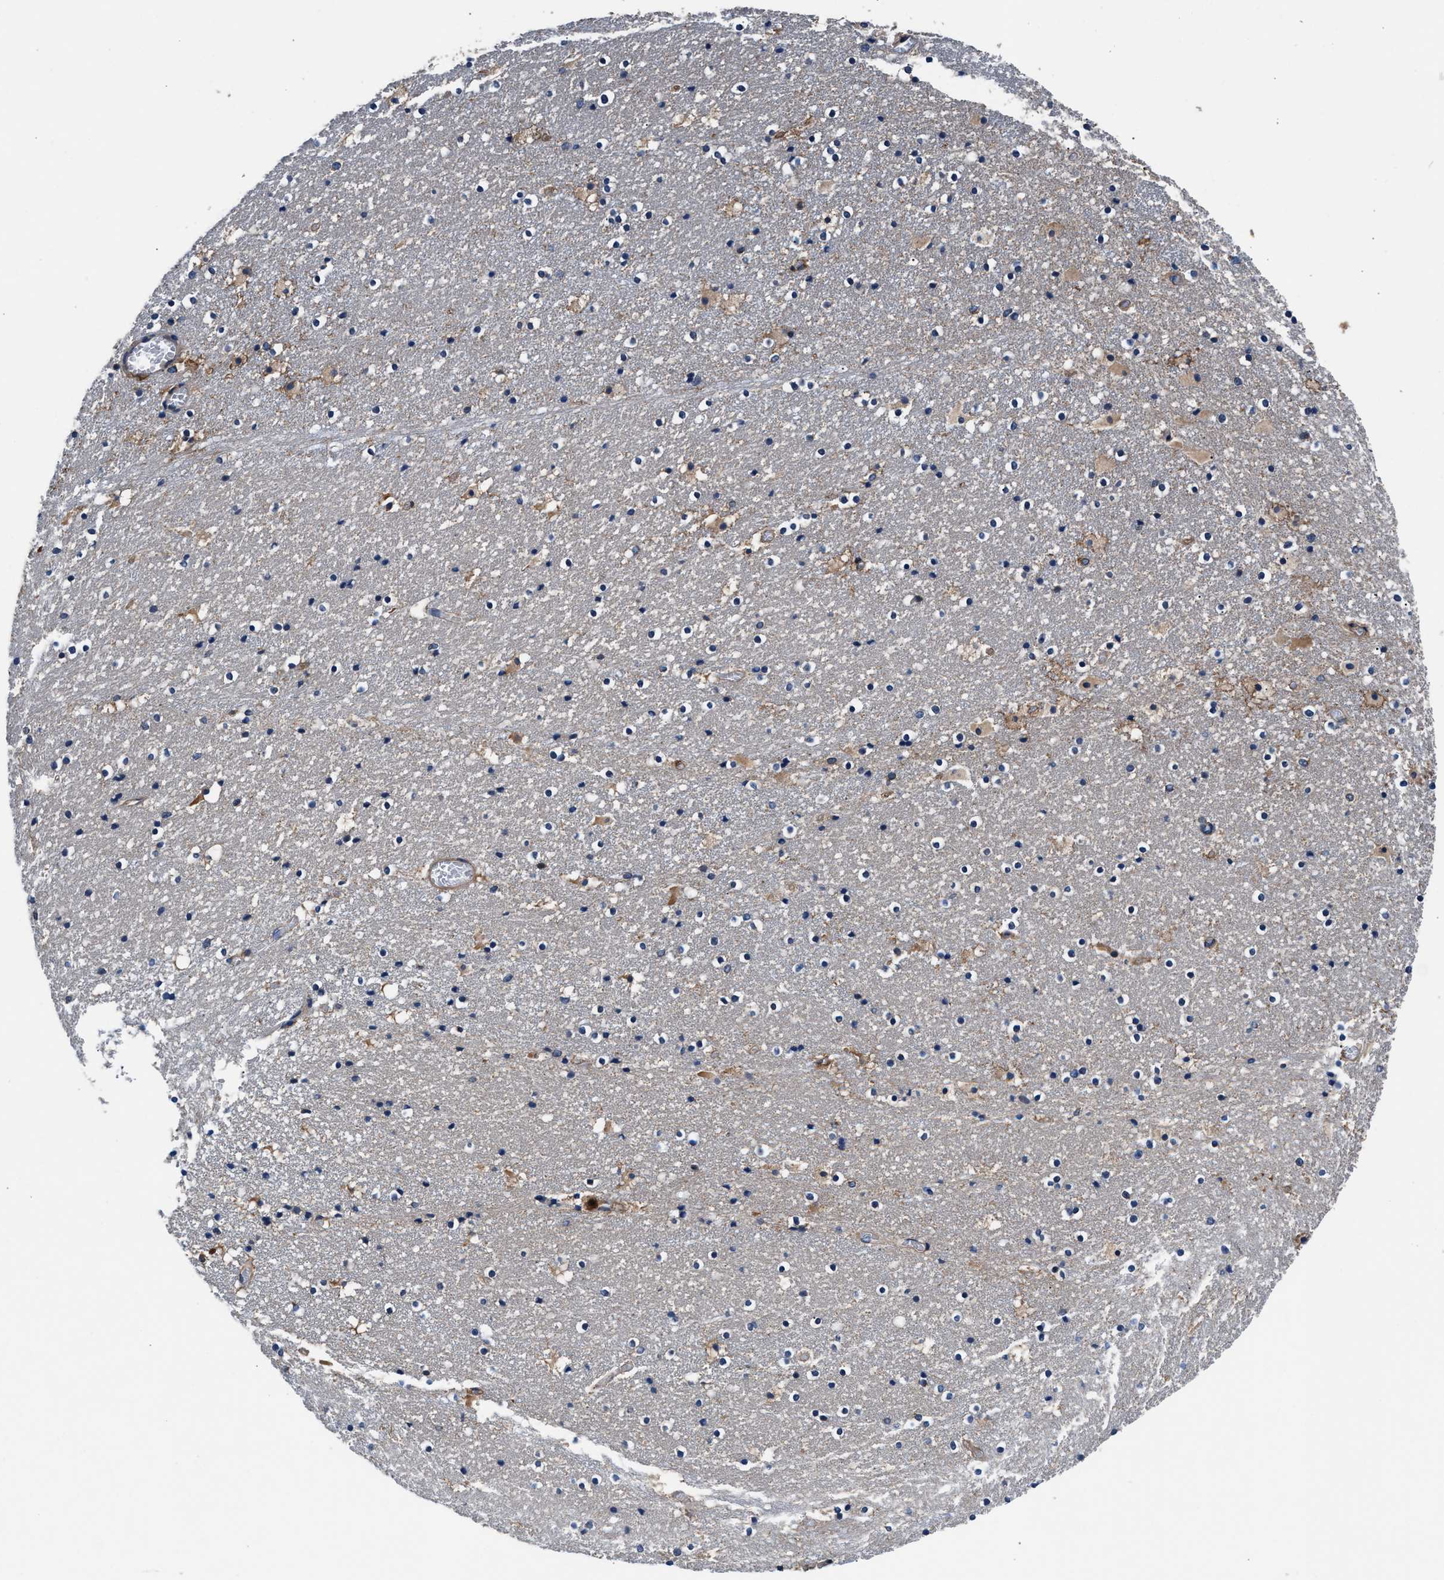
{"staining": {"intensity": "moderate", "quantity": "<25%", "location": "cytoplasmic/membranous"}, "tissue": "caudate", "cell_type": "Glial cells", "image_type": "normal", "snomed": [{"axis": "morphology", "description": "Normal tissue, NOS"}, {"axis": "topography", "description": "Lateral ventricle wall"}], "caption": "Immunohistochemical staining of unremarkable caudate reveals moderate cytoplasmic/membranous protein staining in approximately <25% of glial cells. Using DAB (3,3'-diaminobenzidine) (brown) and hematoxylin (blue) stains, captured at high magnification using brightfield microscopy.", "gene": "SH3GL1", "patient": {"sex": "male", "age": 45}}